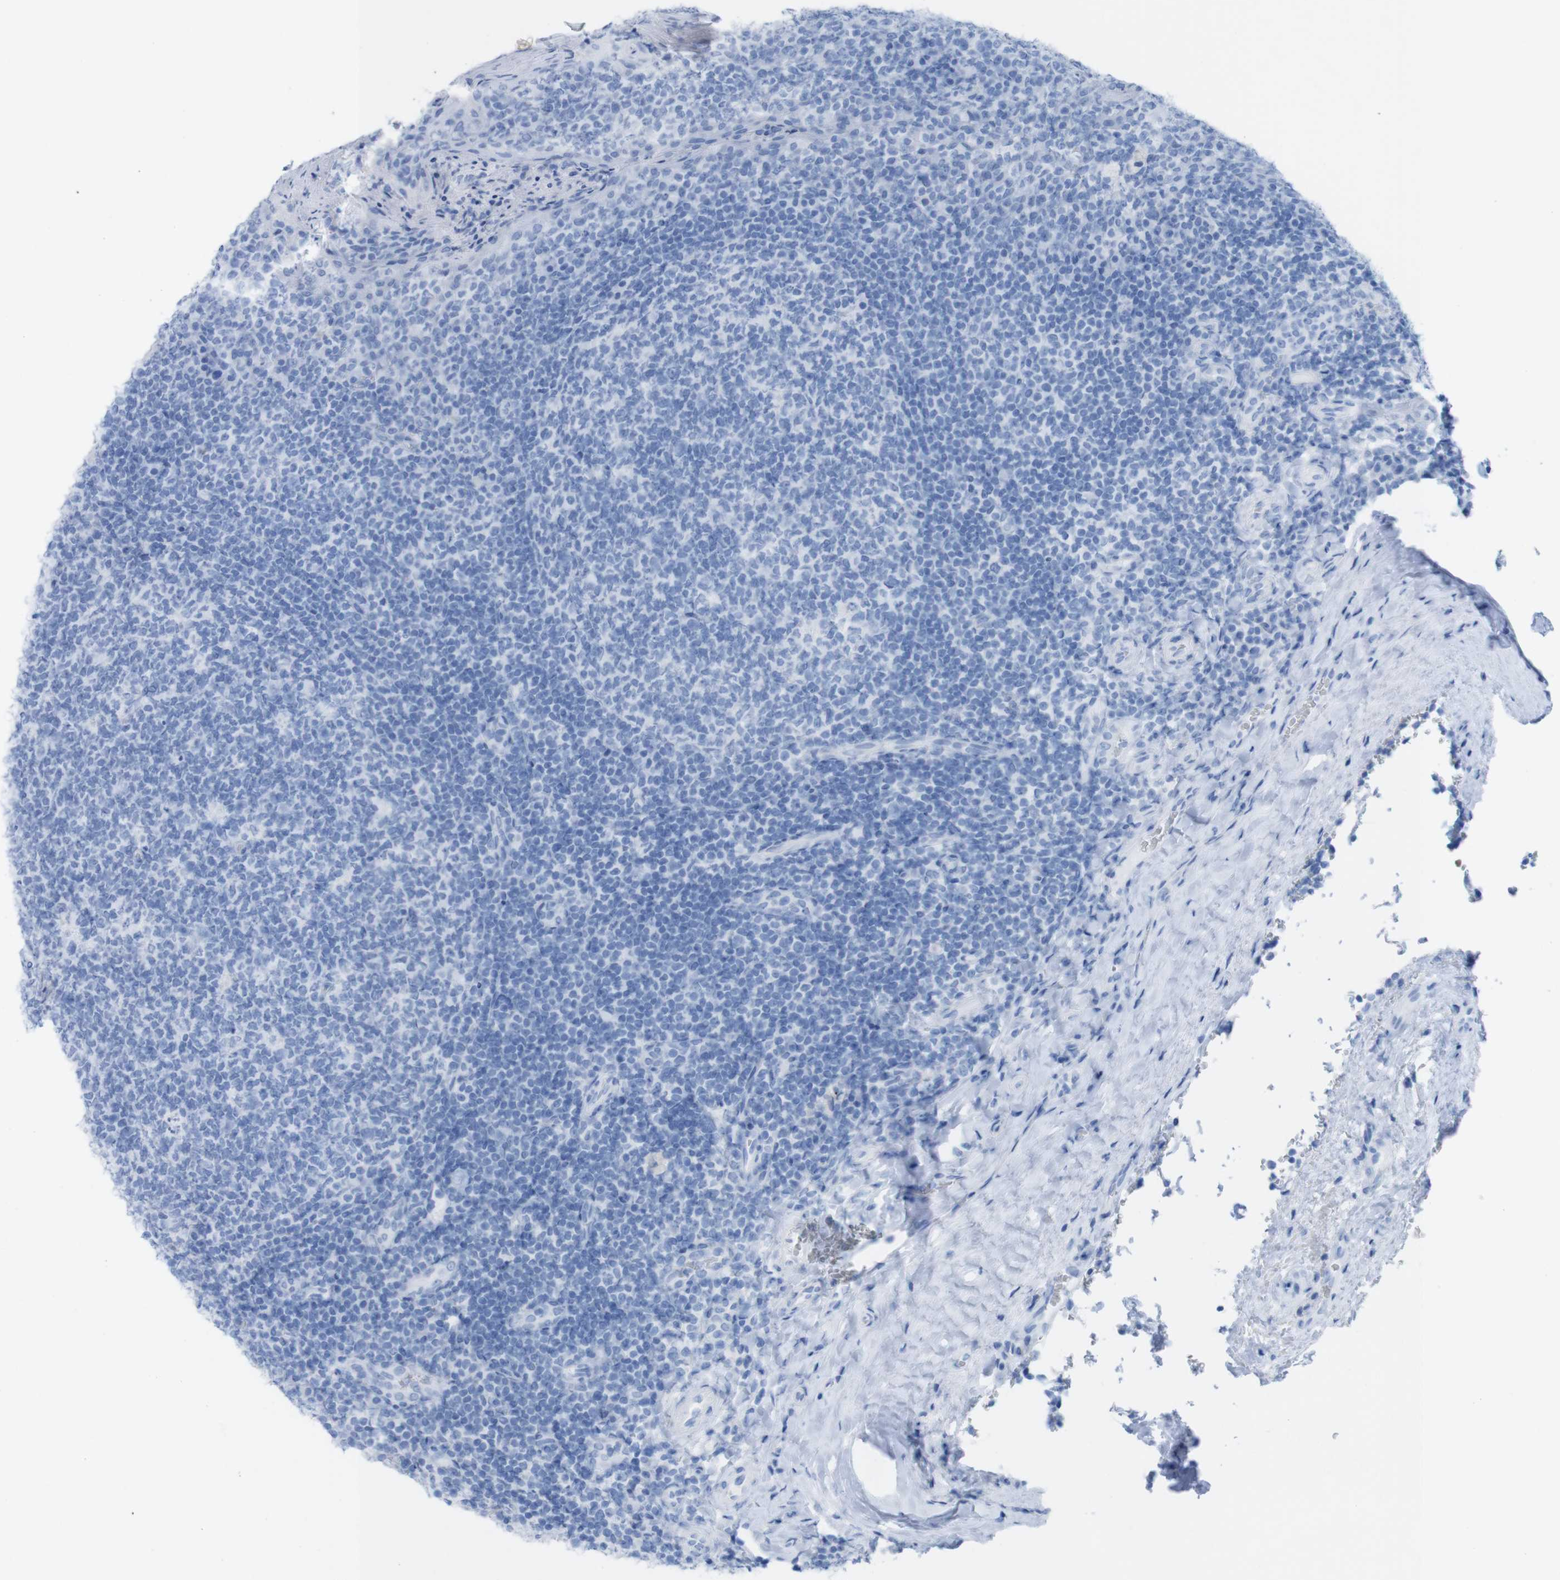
{"staining": {"intensity": "negative", "quantity": "none", "location": "none"}, "tissue": "tonsil", "cell_type": "Germinal center cells", "image_type": "normal", "snomed": [{"axis": "morphology", "description": "Normal tissue, NOS"}, {"axis": "topography", "description": "Tonsil"}], "caption": "This is an immunohistochemistry micrograph of normal human tonsil. There is no staining in germinal center cells.", "gene": "MYH7", "patient": {"sex": "male", "age": 17}}